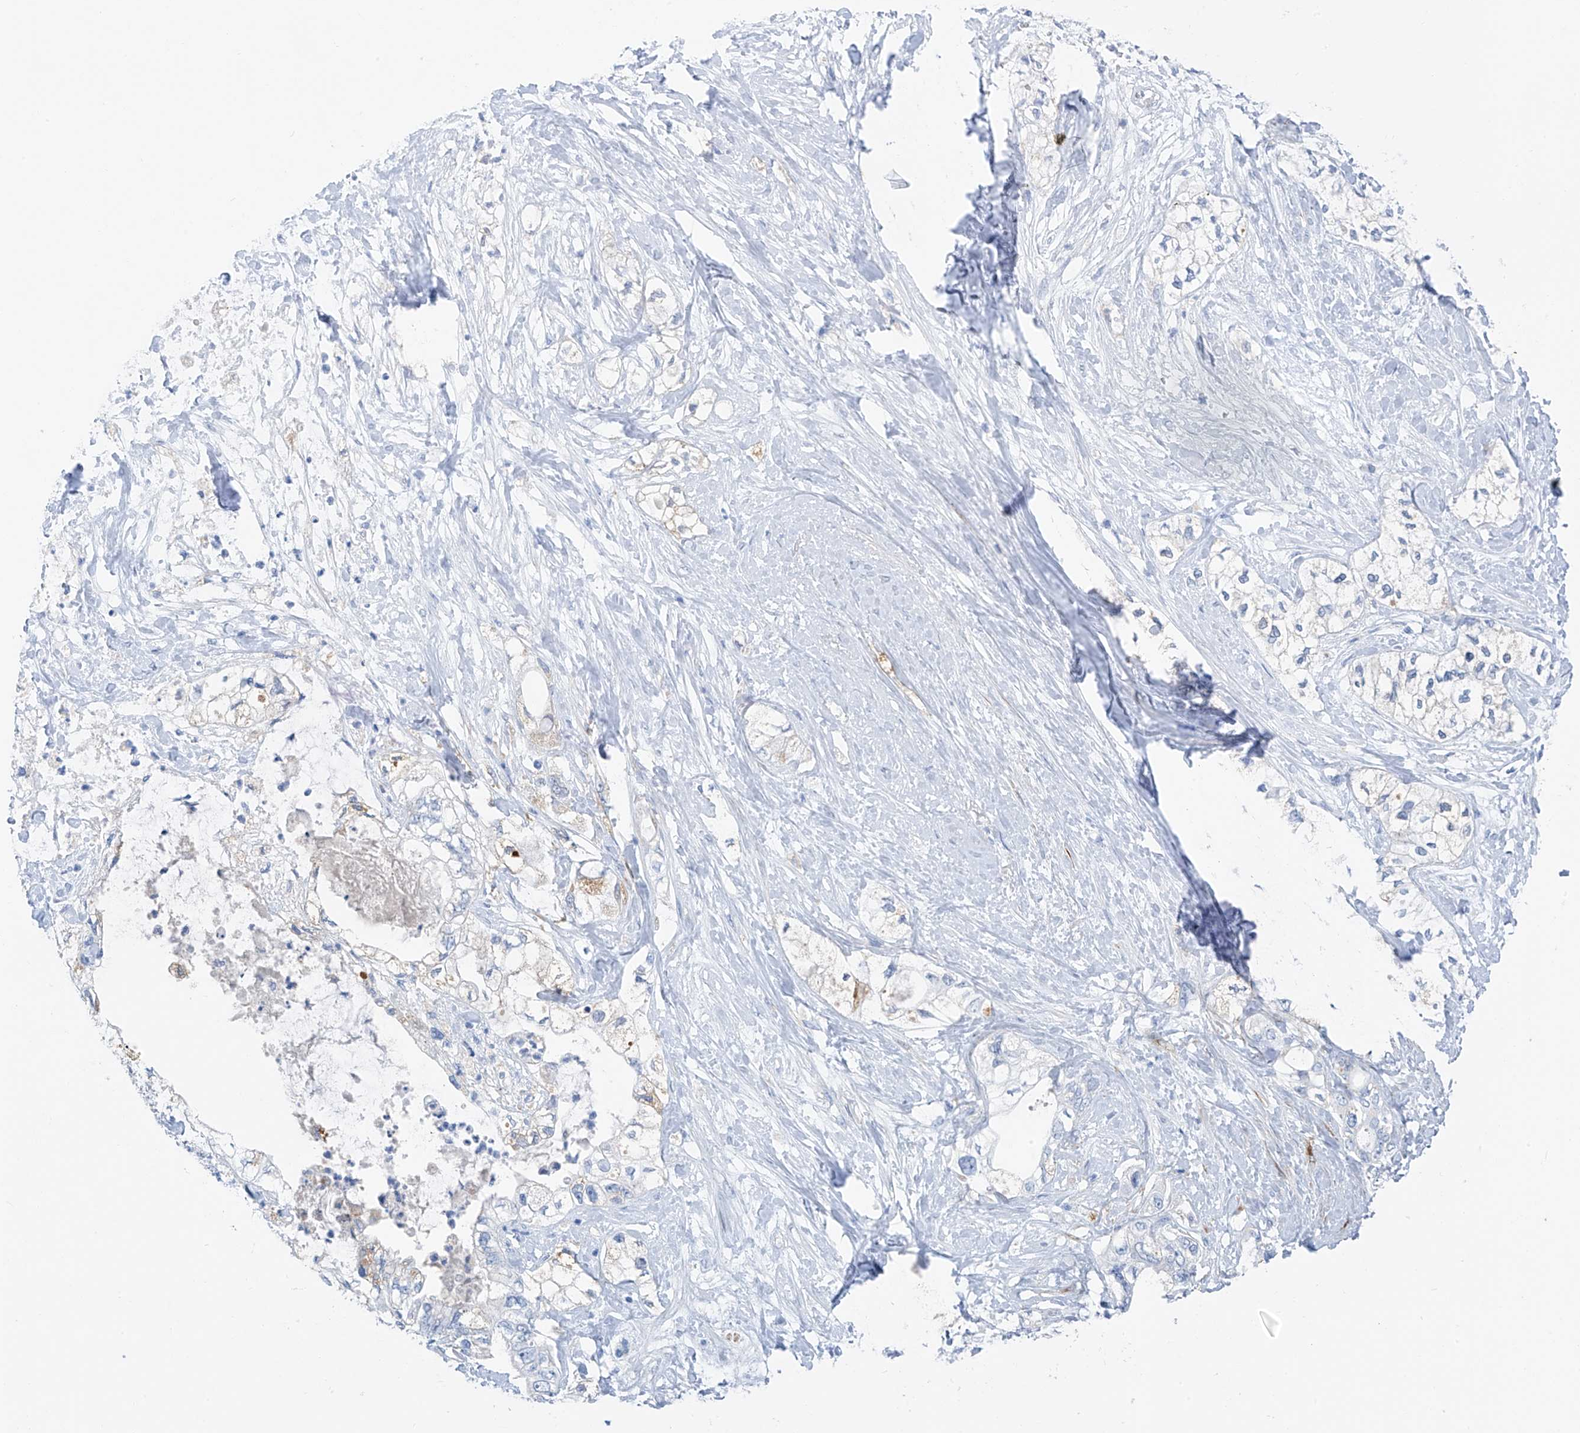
{"staining": {"intensity": "negative", "quantity": "none", "location": "none"}, "tissue": "pancreatic cancer", "cell_type": "Tumor cells", "image_type": "cancer", "snomed": [{"axis": "morphology", "description": "Adenocarcinoma, NOS"}, {"axis": "topography", "description": "Pancreas"}], "caption": "DAB (3,3'-diaminobenzidine) immunohistochemical staining of pancreatic adenocarcinoma displays no significant positivity in tumor cells.", "gene": "GLMP", "patient": {"sex": "male", "age": 70}}